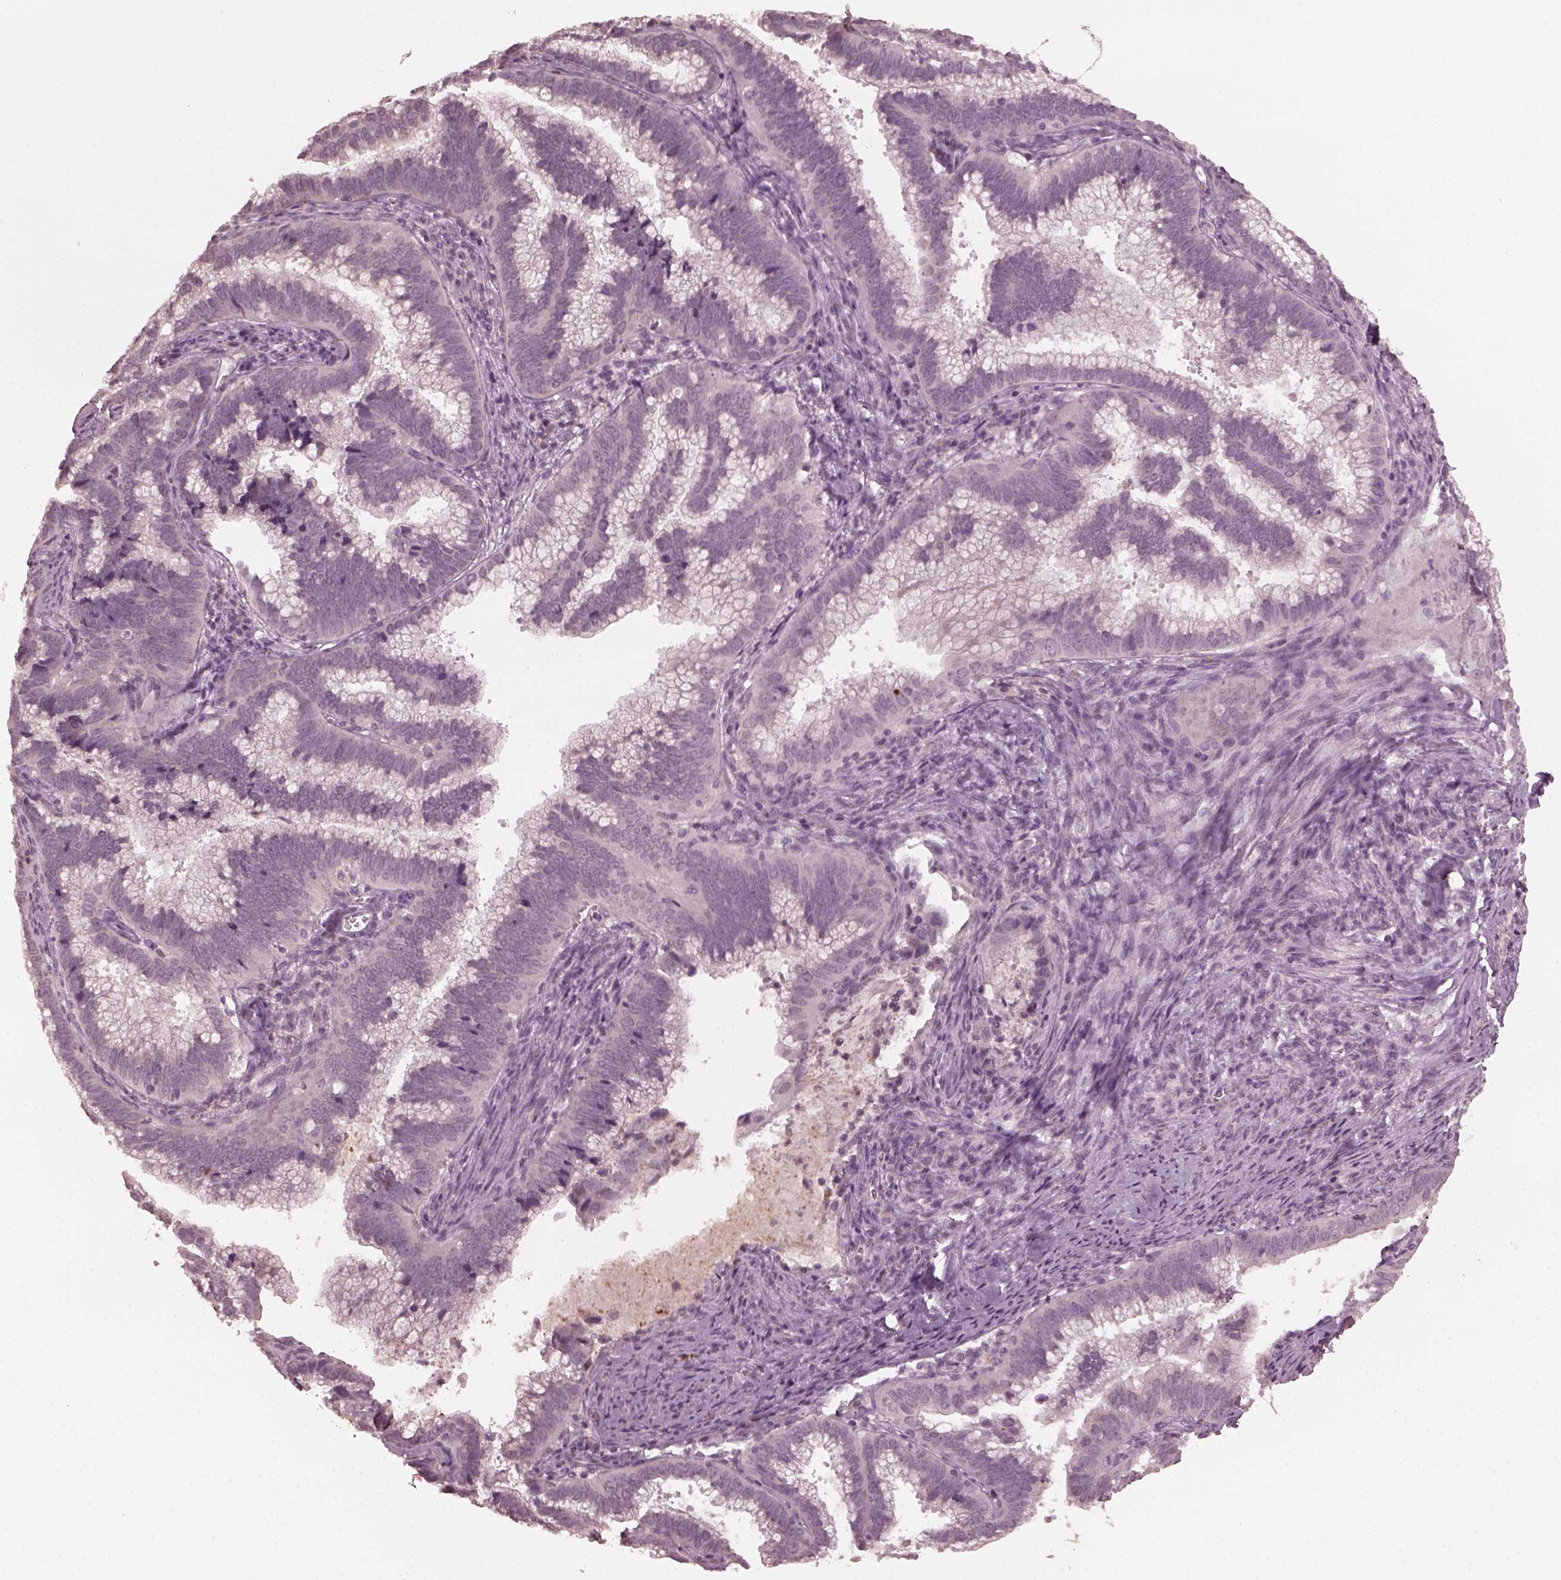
{"staining": {"intensity": "negative", "quantity": "none", "location": "none"}, "tissue": "cervical cancer", "cell_type": "Tumor cells", "image_type": "cancer", "snomed": [{"axis": "morphology", "description": "Adenocarcinoma, NOS"}, {"axis": "topography", "description": "Cervix"}], "caption": "Tumor cells are negative for protein expression in human cervical adenocarcinoma.", "gene": "KRT79", "patient": {"sex": "female", "age": 61}}